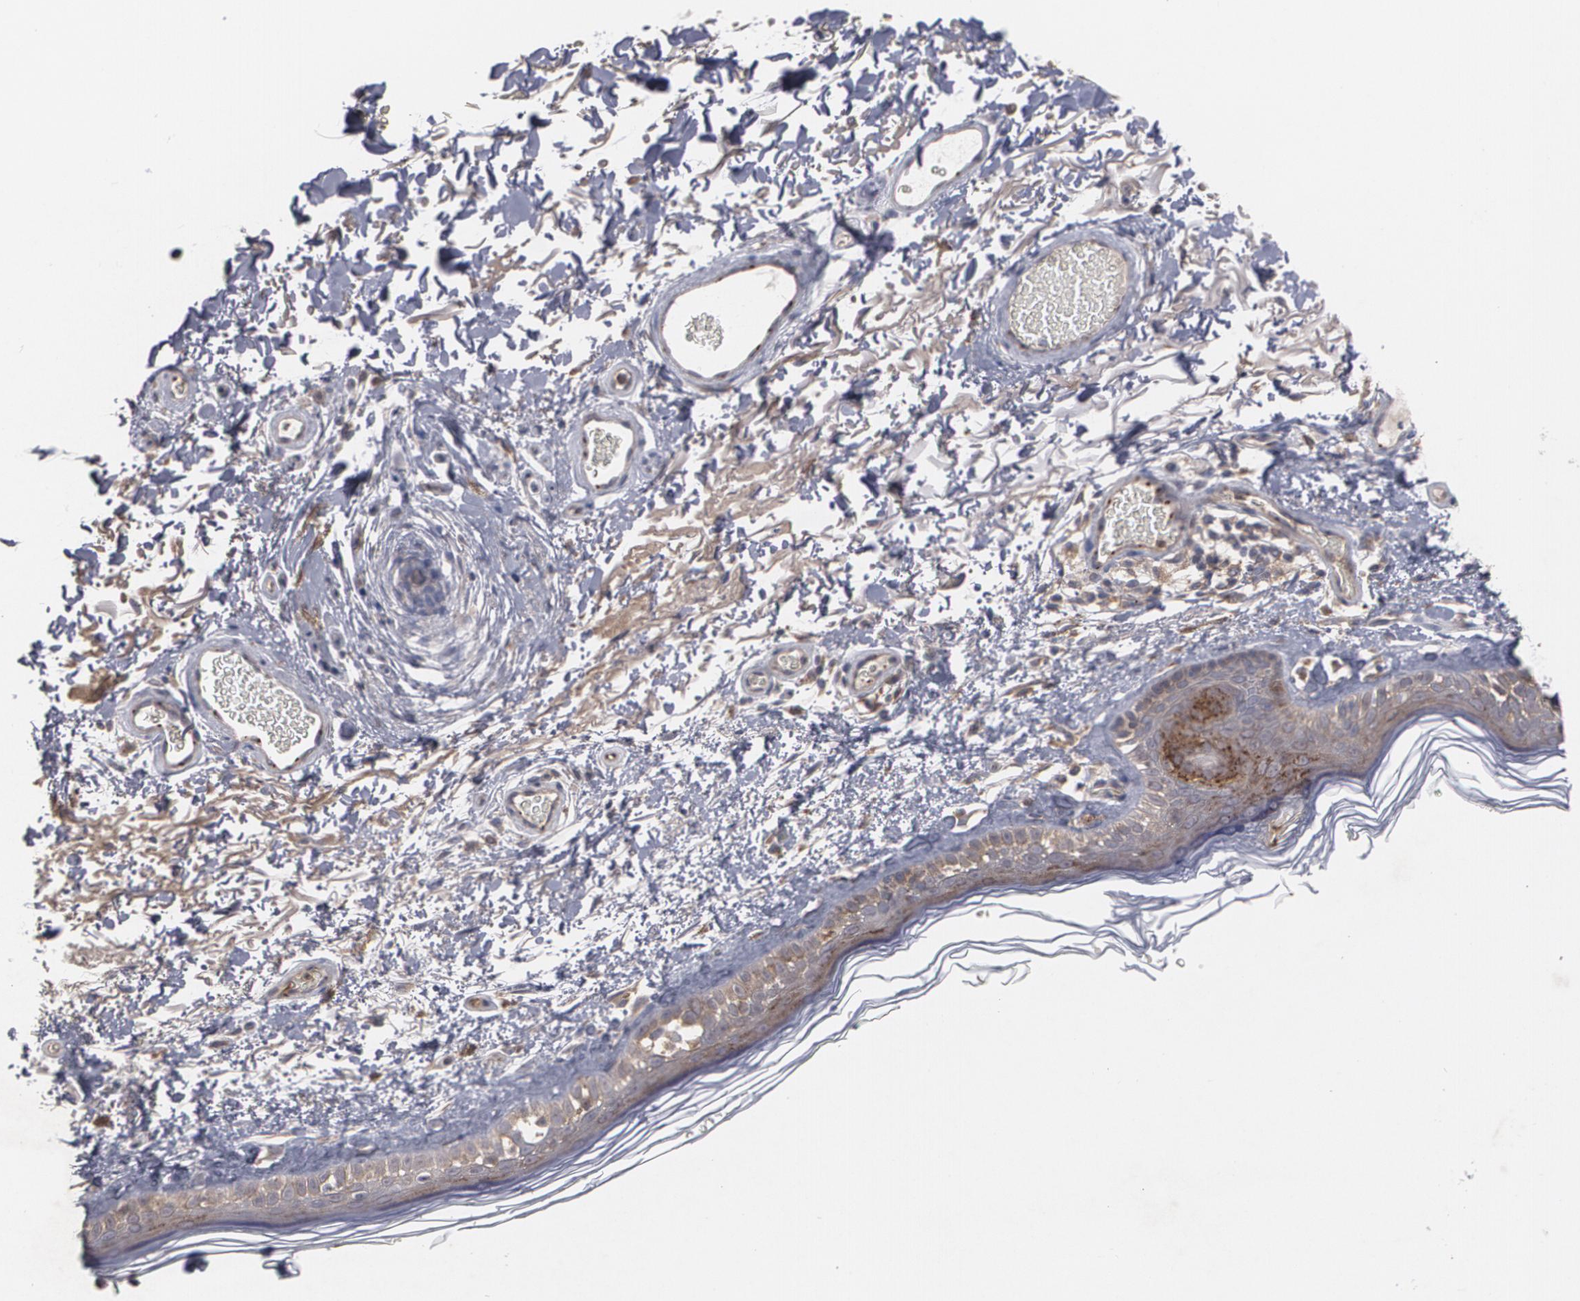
{"staining": {"intensity": "negative", "quantity": "none", "location": "none"}, "tissue": "skin", "cell_type": "Fibroblasts", "image_type": "normal", "snomed": [{"axis": "morphology", "description": "Normal tissue, NOS"}, {"axis": "topography", "description": "Skin"}], "caption": "Skin was stained to show a protein in brown. There is no significant staining in fibroblasts.", "gene": "HTT", "patient": {"sex": "male", "age": 63}}